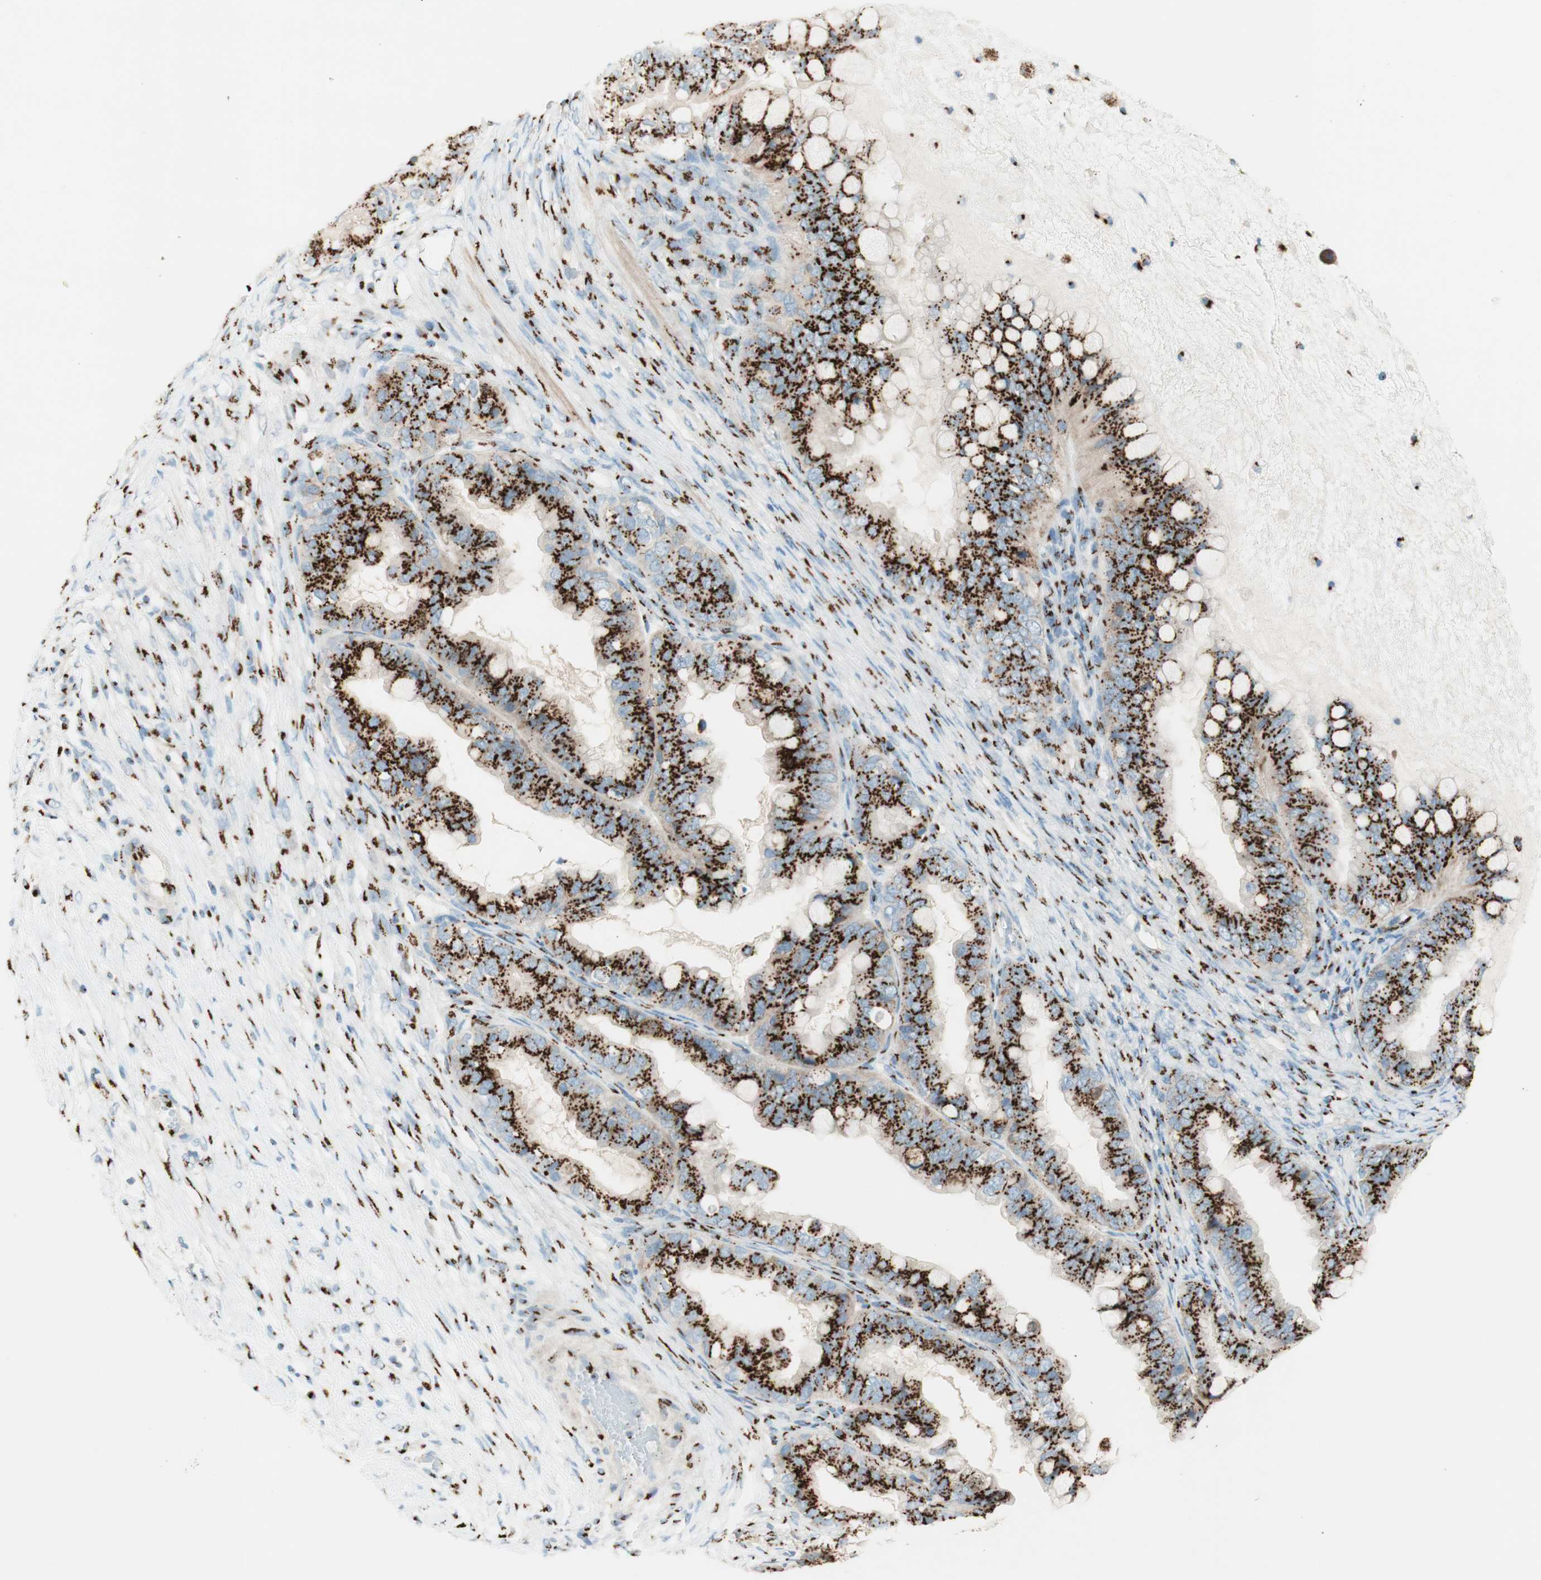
{"staining": {"intensity": "strong", "quantity": ">75%", "location": "cytoplasmic/membranous"}, "tissue": "ovarian cancer", "cell_type": "Tumor cells", "image_type": "cancer", "snomed": [{"axis": "morphology", "description": "Cystadenocarcinoma, mucinous, NOS"}, {"axis": "topography", "description": "Ovary"}], "caption": "This is a micrograph of immunohistochemistry (IHC) staining of ovarian cancer, which shows strong staining in the cytoplasmic/membranous of tumor cells.", "gene": "GOLGB1", "patient": {"sex": "female", "age": 80}}